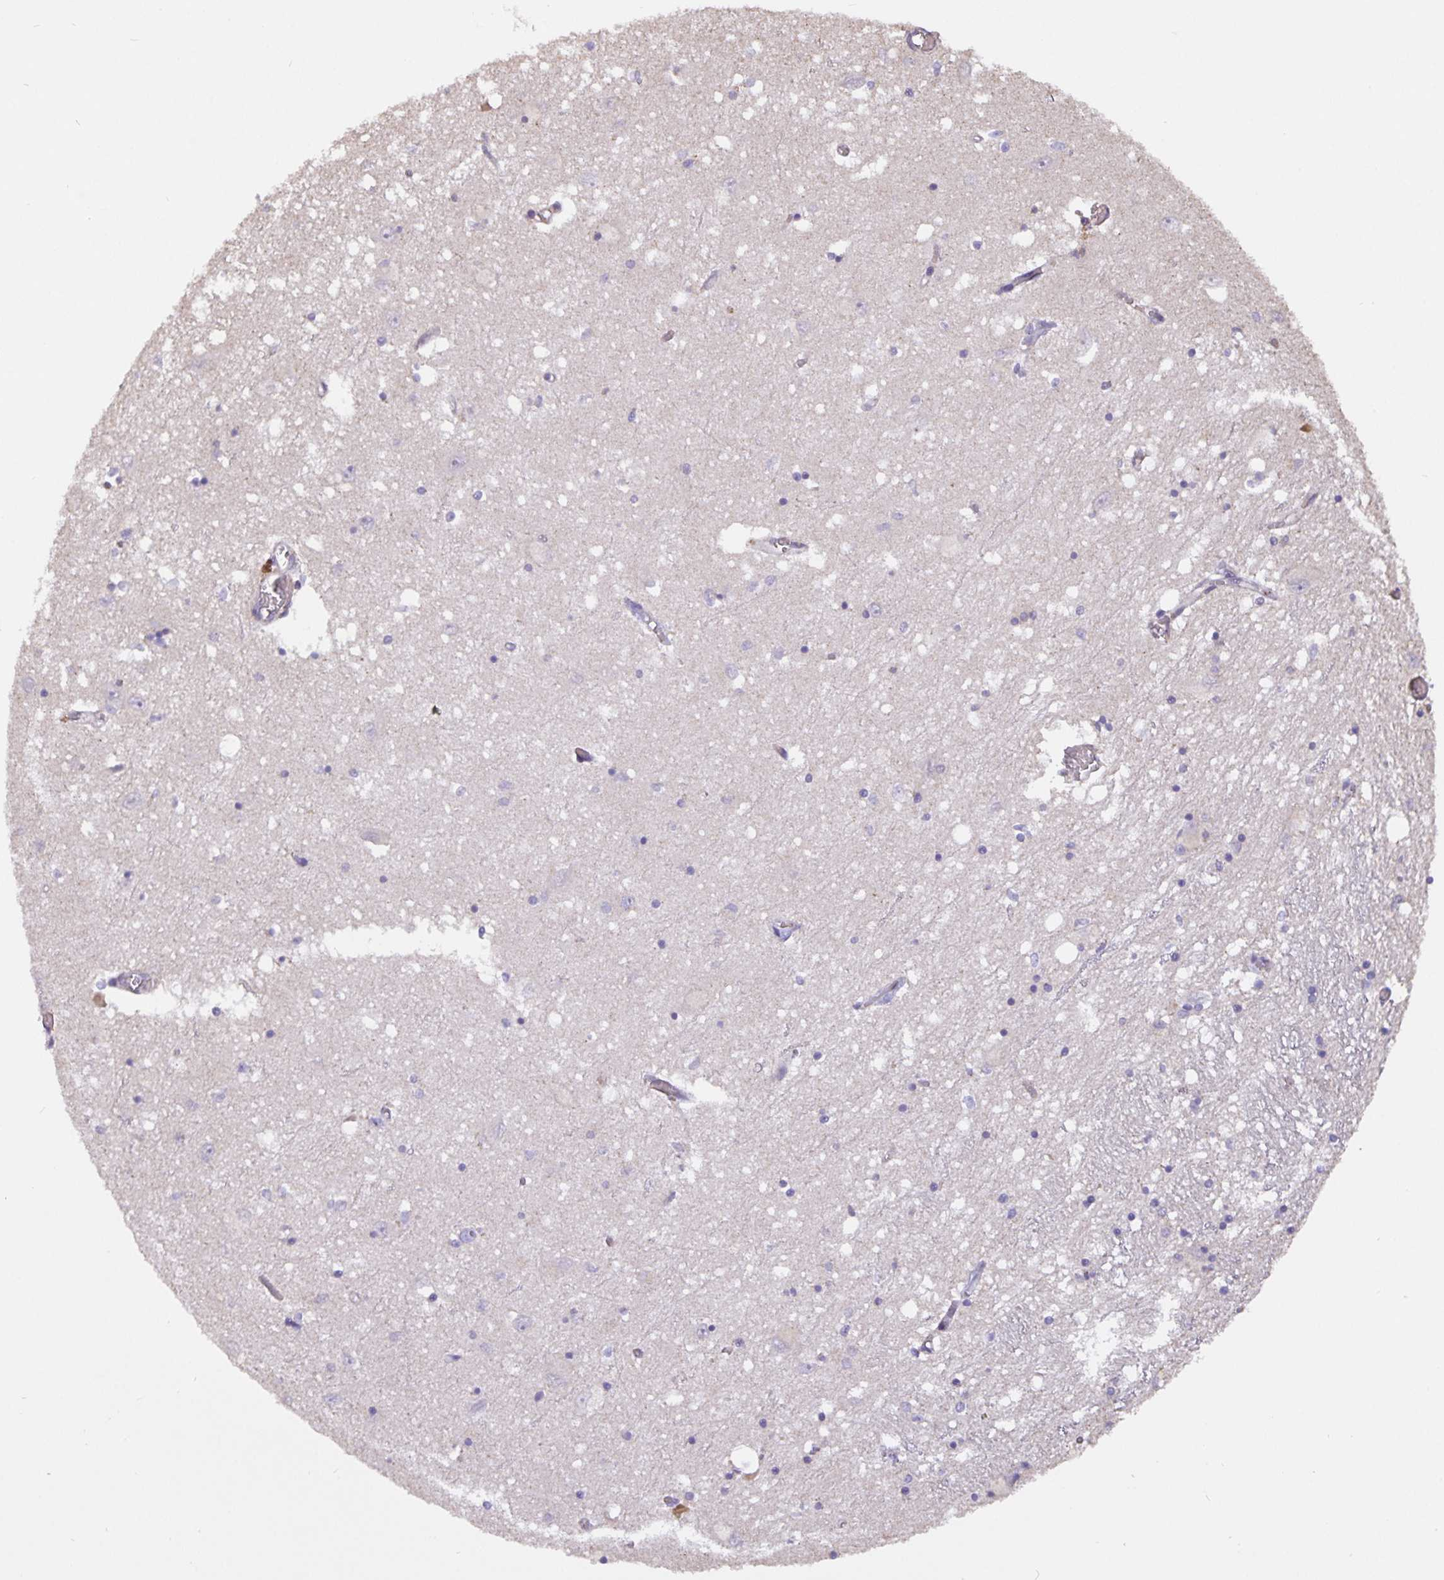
{"staining": {"intensity": "negative", "quantity": "none", "location": "none"}, "tissue": "caudate", "cell_type": "Glial cells", "image_type": "normal", "snomed": [{"axis": "morphology", "description": "Normal tissue, NOS"}, {"axis": "topography", "description": "Lateral ventricle wall"}], "caption": "This image is of normal caudate stained with immunohistochemistry to label a protein in brown with the nuclei are counter-stained blue. There is no expression in glial cells.", "gene": "TMEM71", "patient": {"sex": "male", "age": 70}}